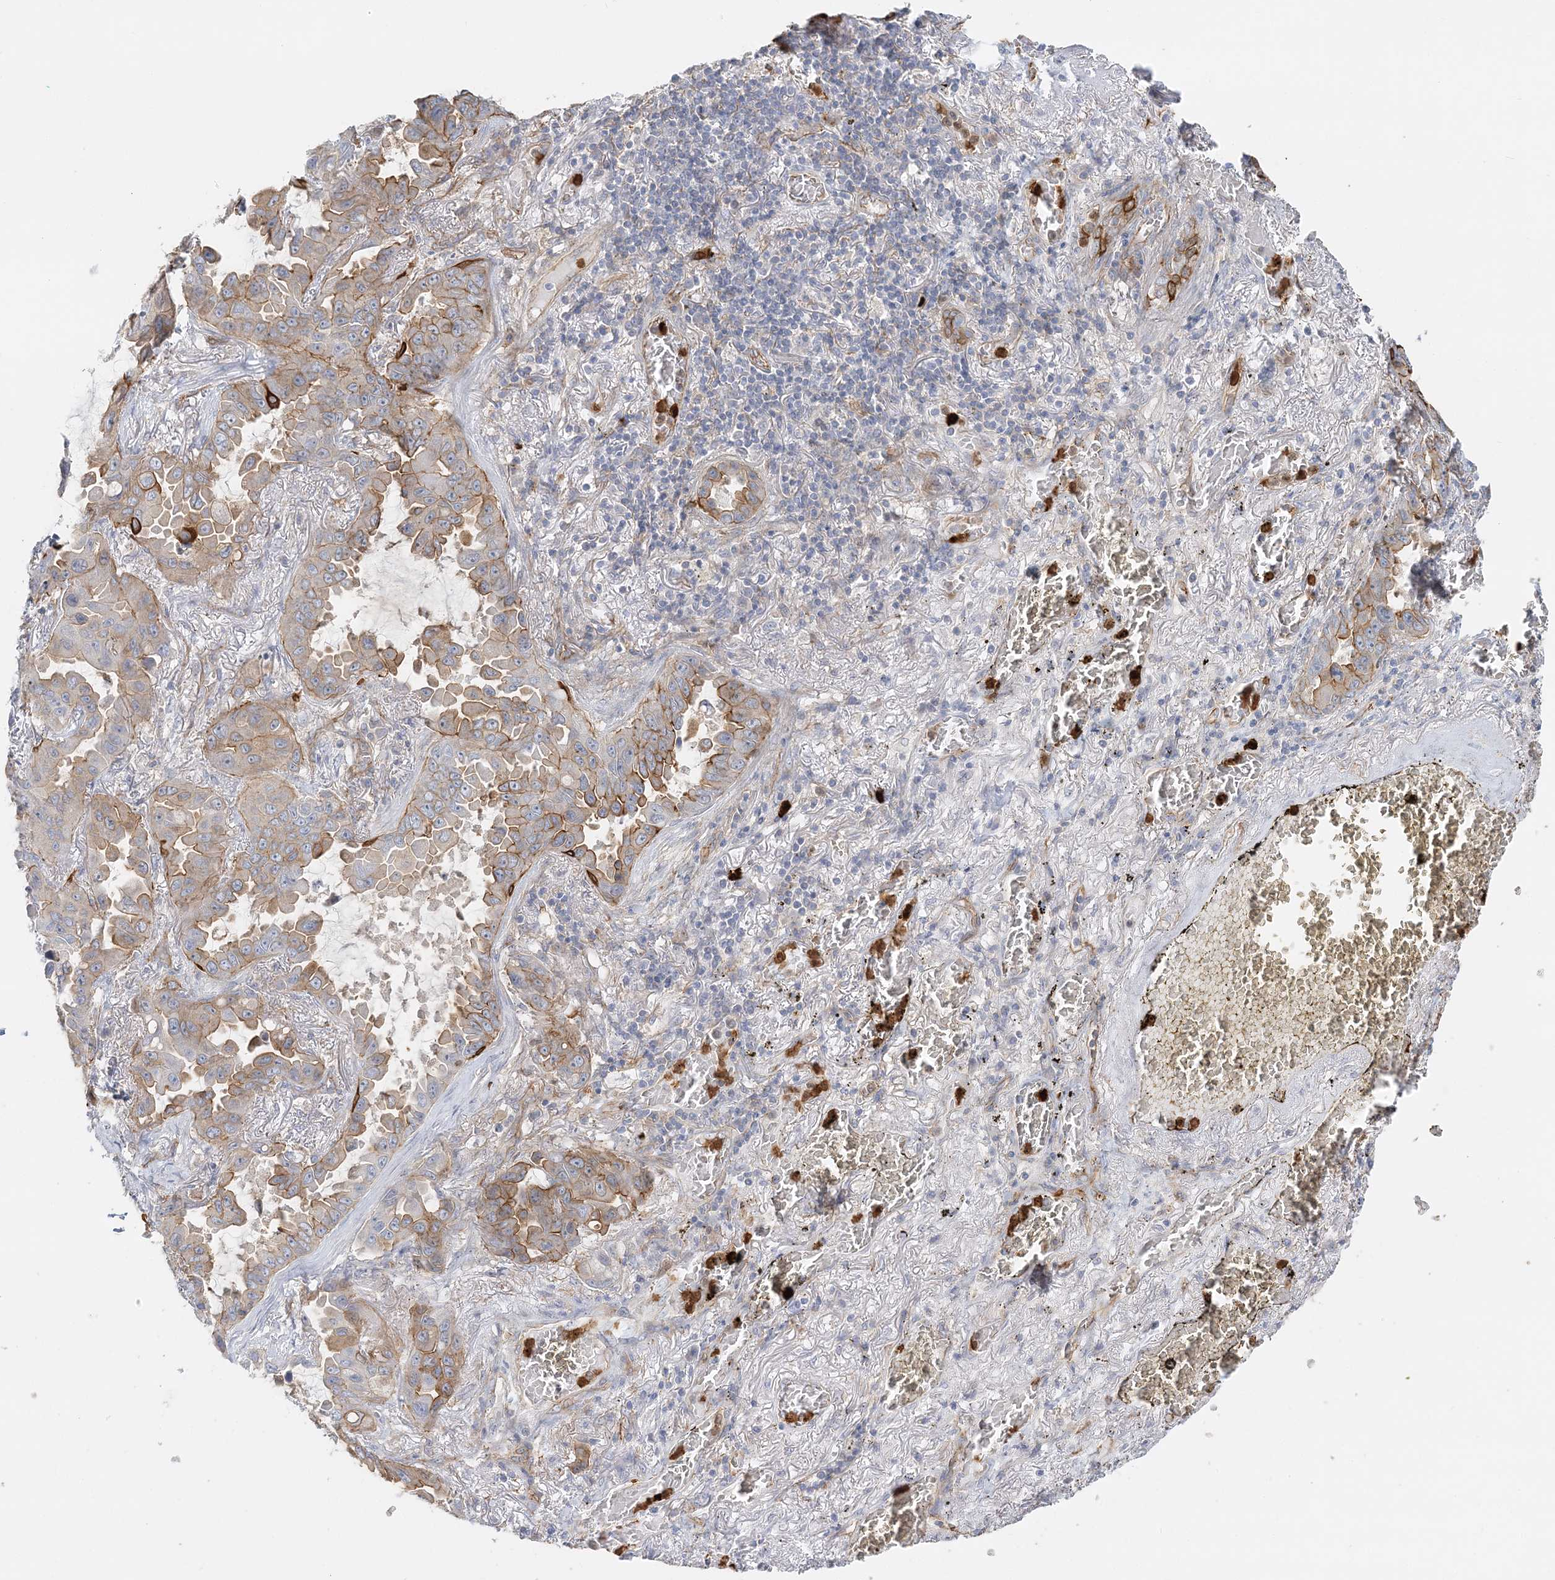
{"staining": {"intensity": "moderate", "quantity": "25%-75%", "location": "cytoplasmic/membranous"}, "tissue": "lung cancer", "cell_type": "Tumor cells", "image_type": "cancer", "snomed": [{"axis": "morphology", "description": "Adenocarcinoma, NOS"}, {"axis": "topography", "description": "Lung"}], "caption": "A micrograph showing moderate cytoplasmic/membranous staining in approximately 25%-75% of tumor cells in adenocarcinoma (lung), as visualized by brown immunohistochemical staining.", "gene": "DNAH1", "patient": {"sex": "male", "age": 64}}